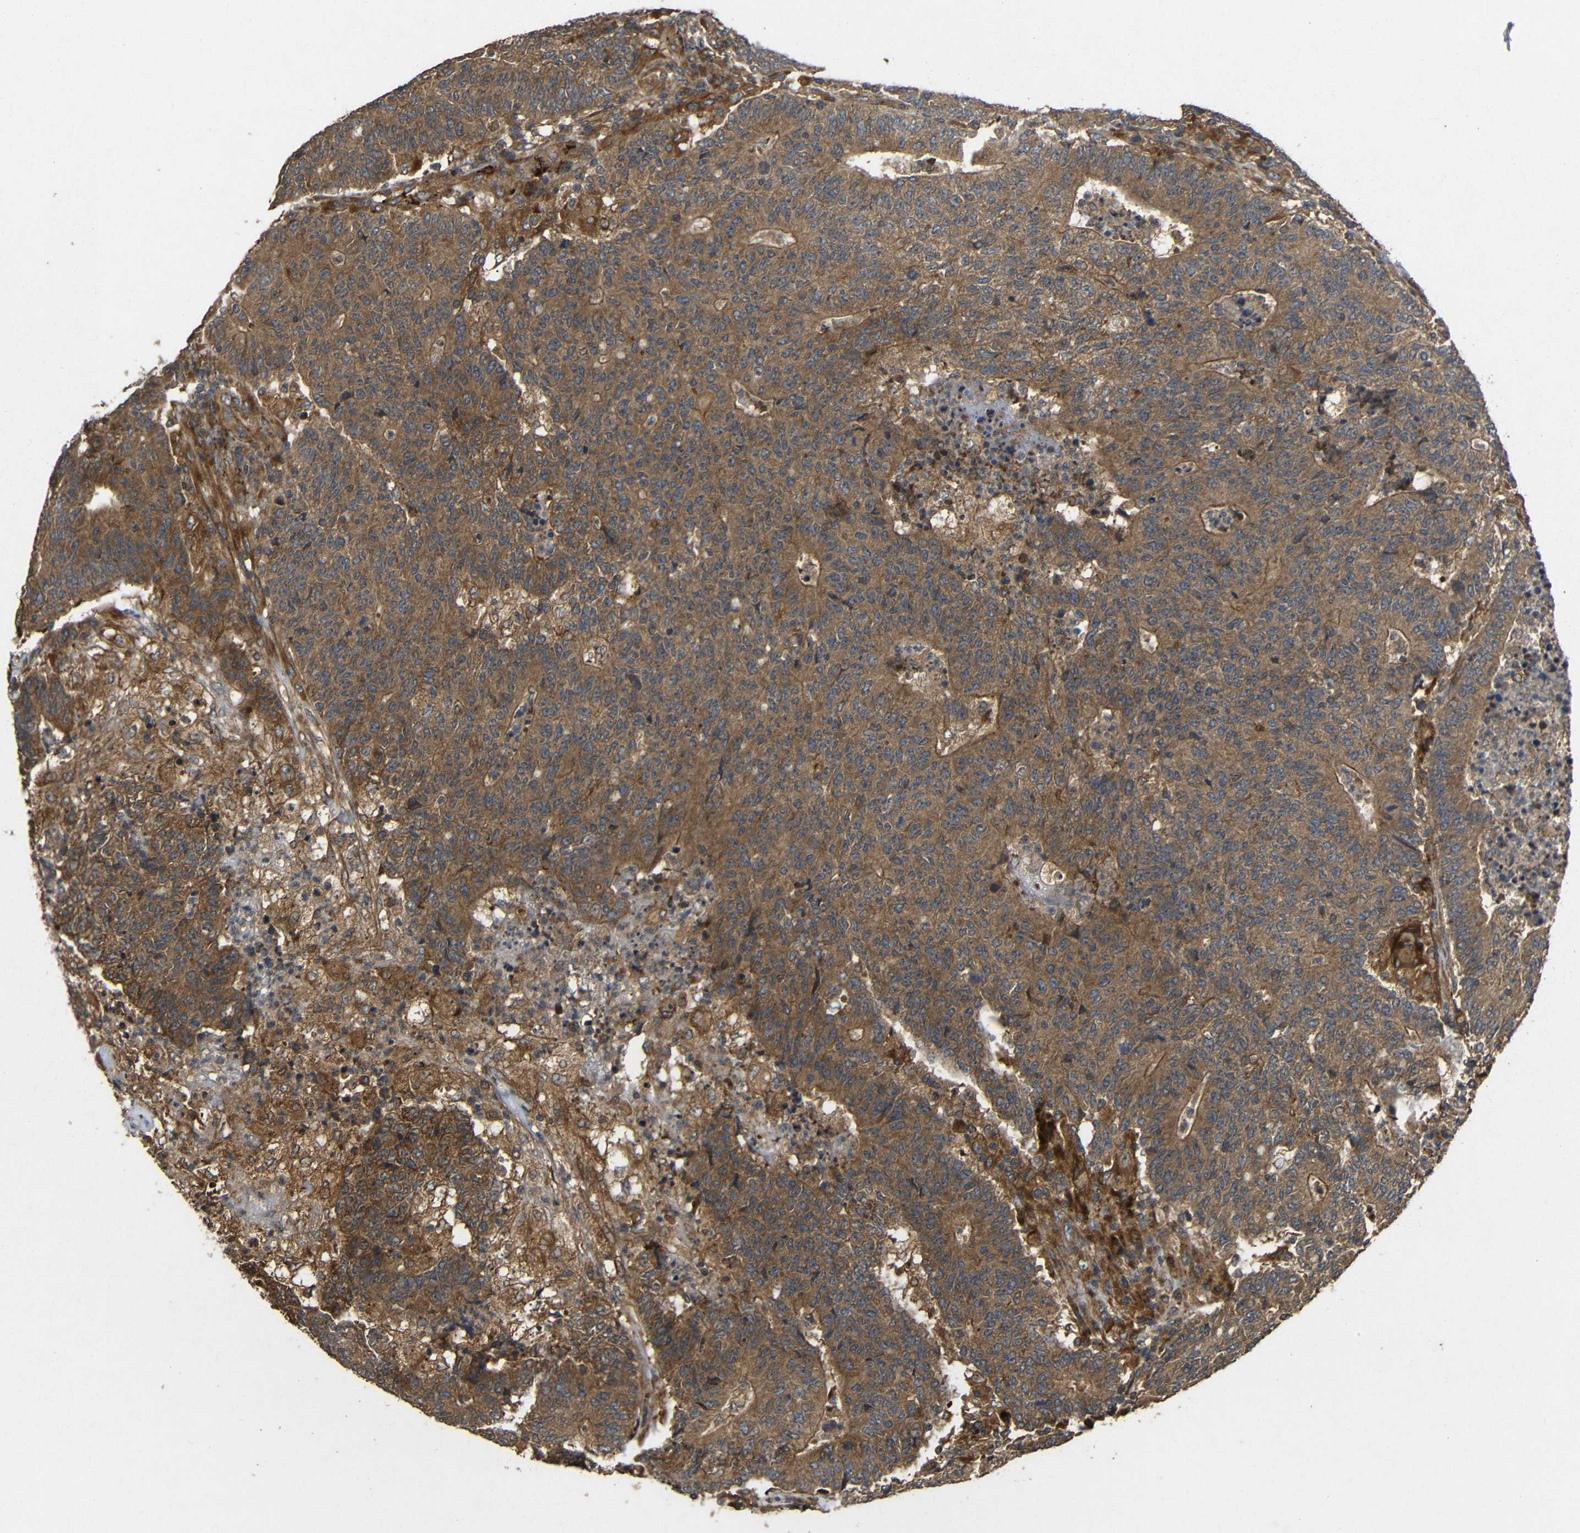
{"staining": {"intensity": "moderate", "quantity": ">75%", "location": "cytoplasmic/membranous"}, "tissue": "colorectal cancer", "cell_type": "Tumor cells", "image_type": "cancer", "snomed": [{"axis": "morphology", "description": "Normal tissue, NOS"}, {"axis": "morphology", "description": "Adenocarcinoma, NOS"}, {"axis": "topography", "description": "Colon"}], "caption": "About >75% of tumor cells in human colorectal cancer show moderate cytoplasmic/membranous protein staining as visualized by brown immunohistochemical staining.", "gene": "EIF2S1", "patient": {"sex": "female", "age": 75}}